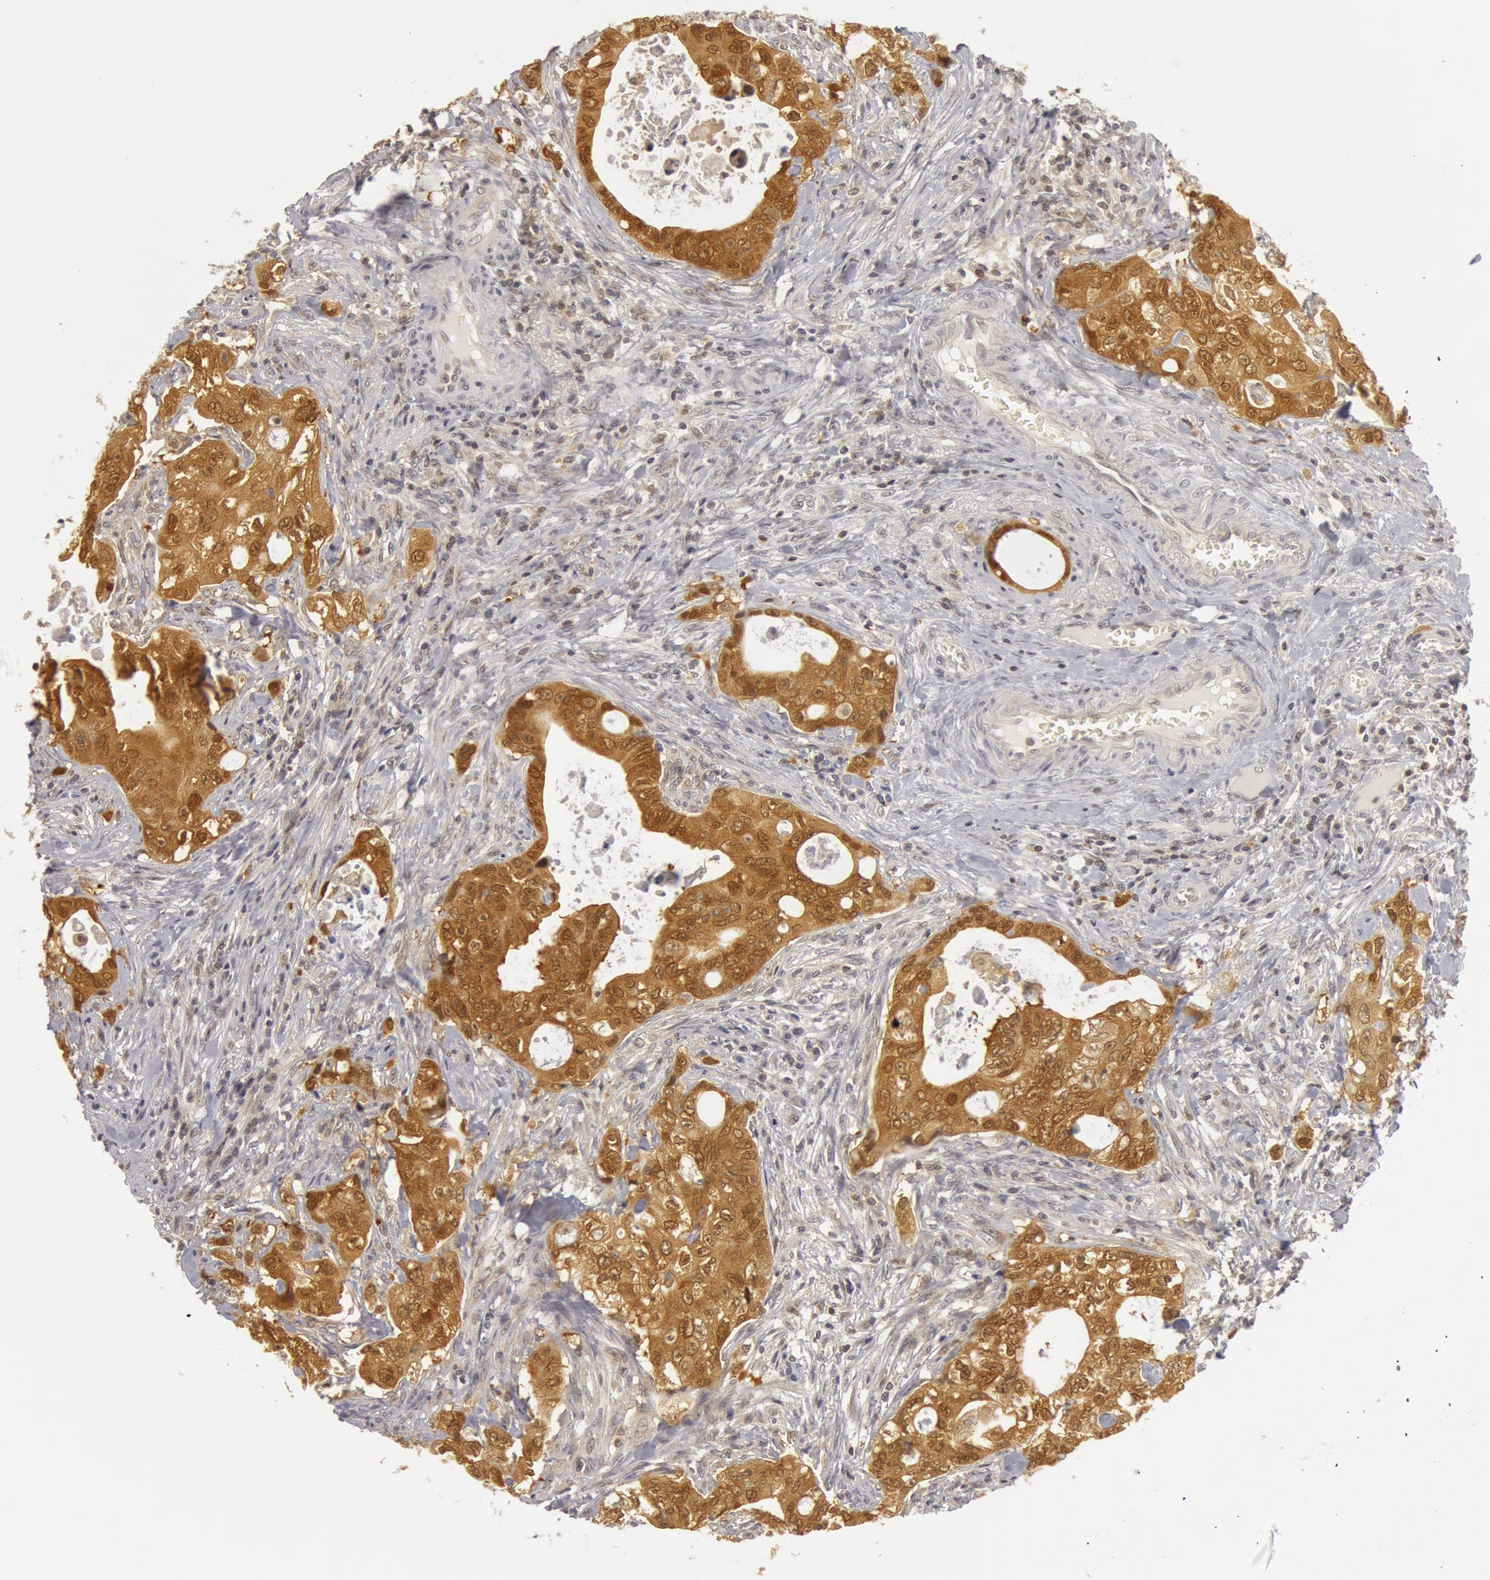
{"staining": {"intensity": "moderate", "quantity": ">75%", "location": "cytoplasmic/membranous,nuclear"}, "tissue": "colorectal cancer", "cell_type": "Tumor cells", "image_type": "cancer", "snomed": [{"axis": "morphology", "description": "Adenocarcinoma, NOS"}, {"axis": "topography", "description": "Rectum"}], "caption": "Immunohistochemistry photomicrograph of human colorectal cancer stained for a protein (brown), which exhibits medium levels of moderate cytoplasmic/membranous and nuclear staining in about >75% of tumor cells.", "gene": "OASL", "patient": {"sex": "female", "age": 57}}